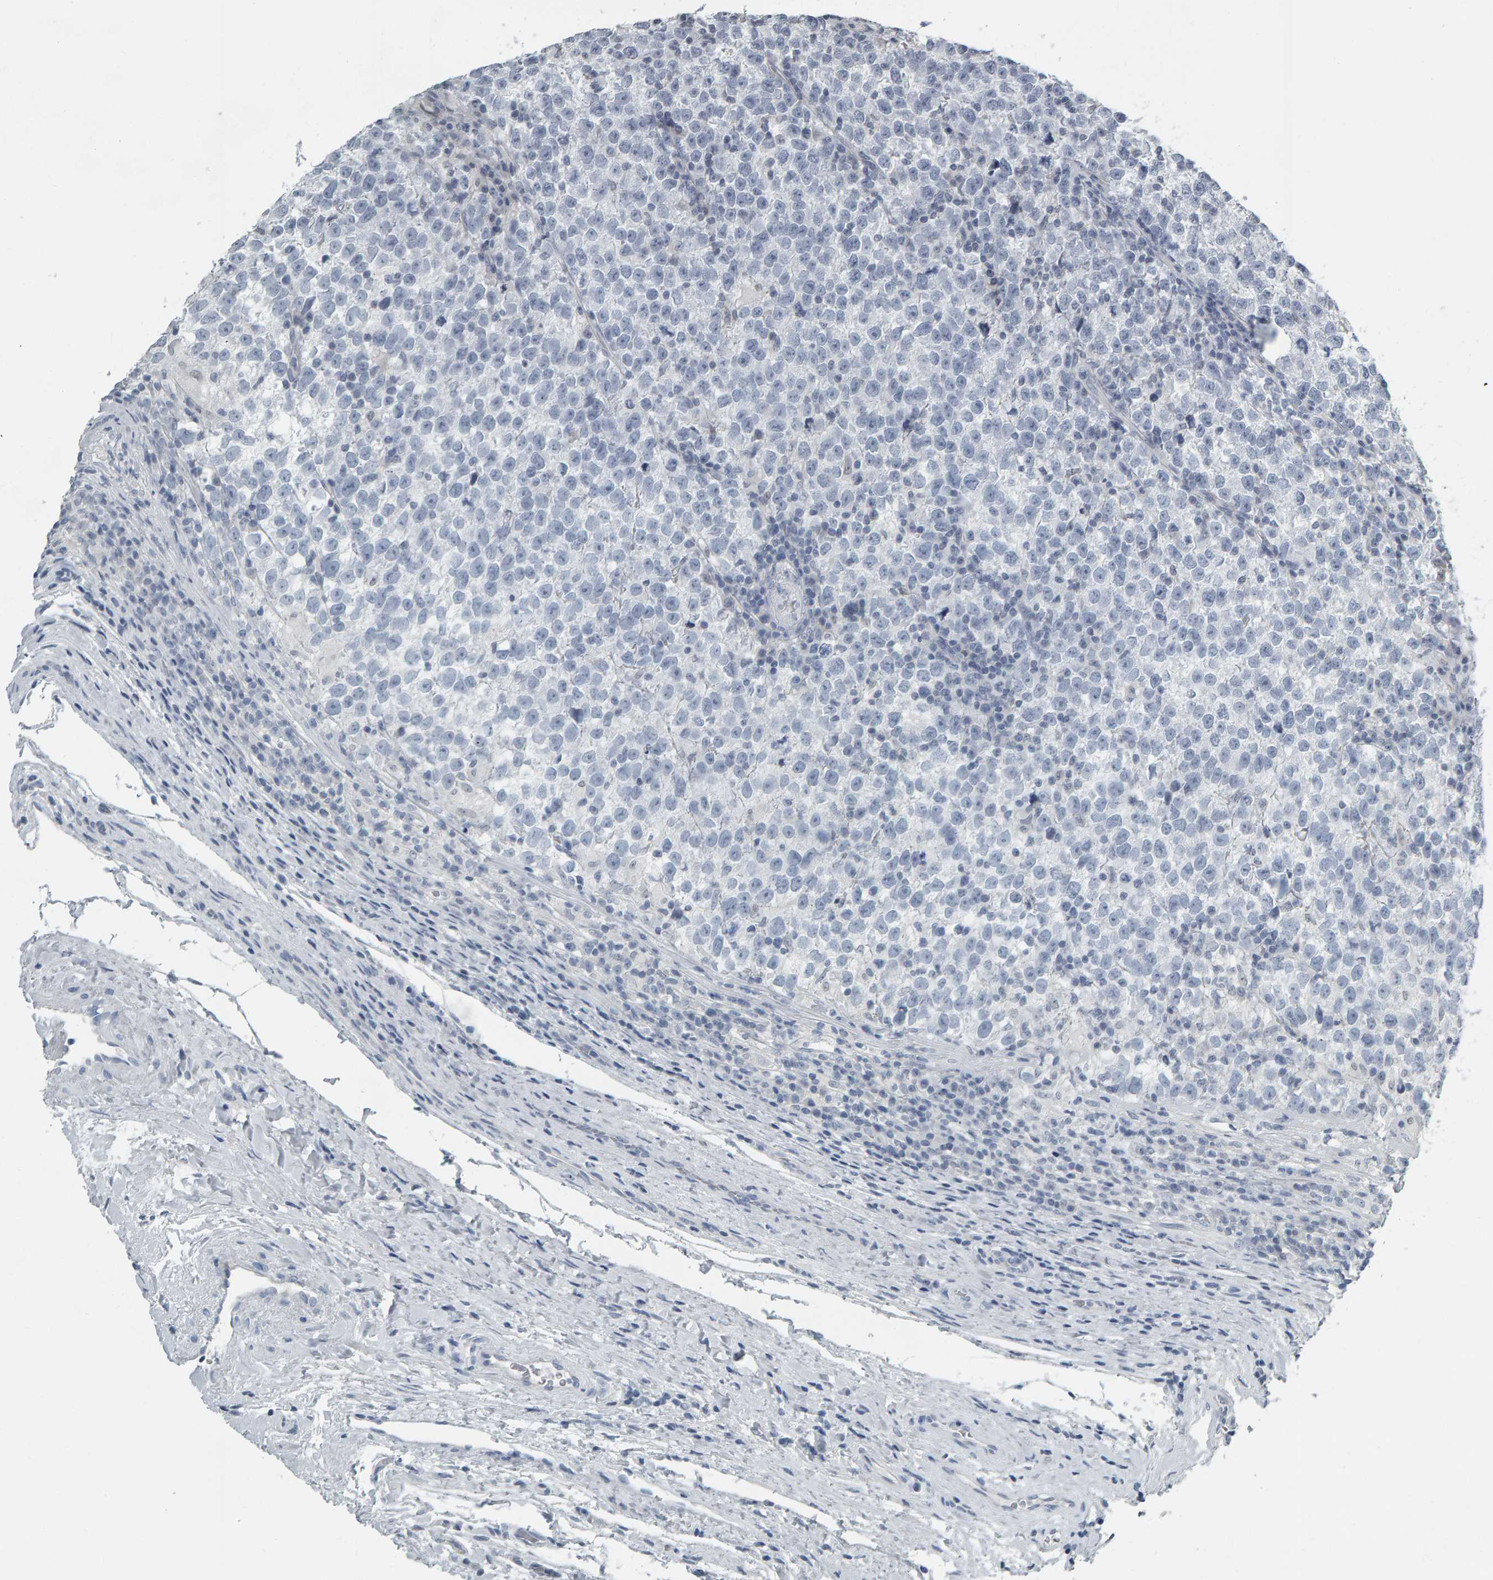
{"staining": {"intensity": "negative", "quantity": "none", "location": "none"}, "tissue": "testis cancer", "cell_type": "Tumor cells", "image_type": "cancer", "snomed": [{"axis": "morphology", "description": "Normal tissue, NOS"}, {"axis": "morphology", "description": "Seminoma, NOS"}, {"axis": "topography", "description": "Testis"}], "caption": "High power microscopy micrograph of an immunohistochemistry histopathology image of seminoma (testis), revealing no significant staining in tumor cells.", "gene": "PYY", "patient": {"sex": "male", "age": 43}}